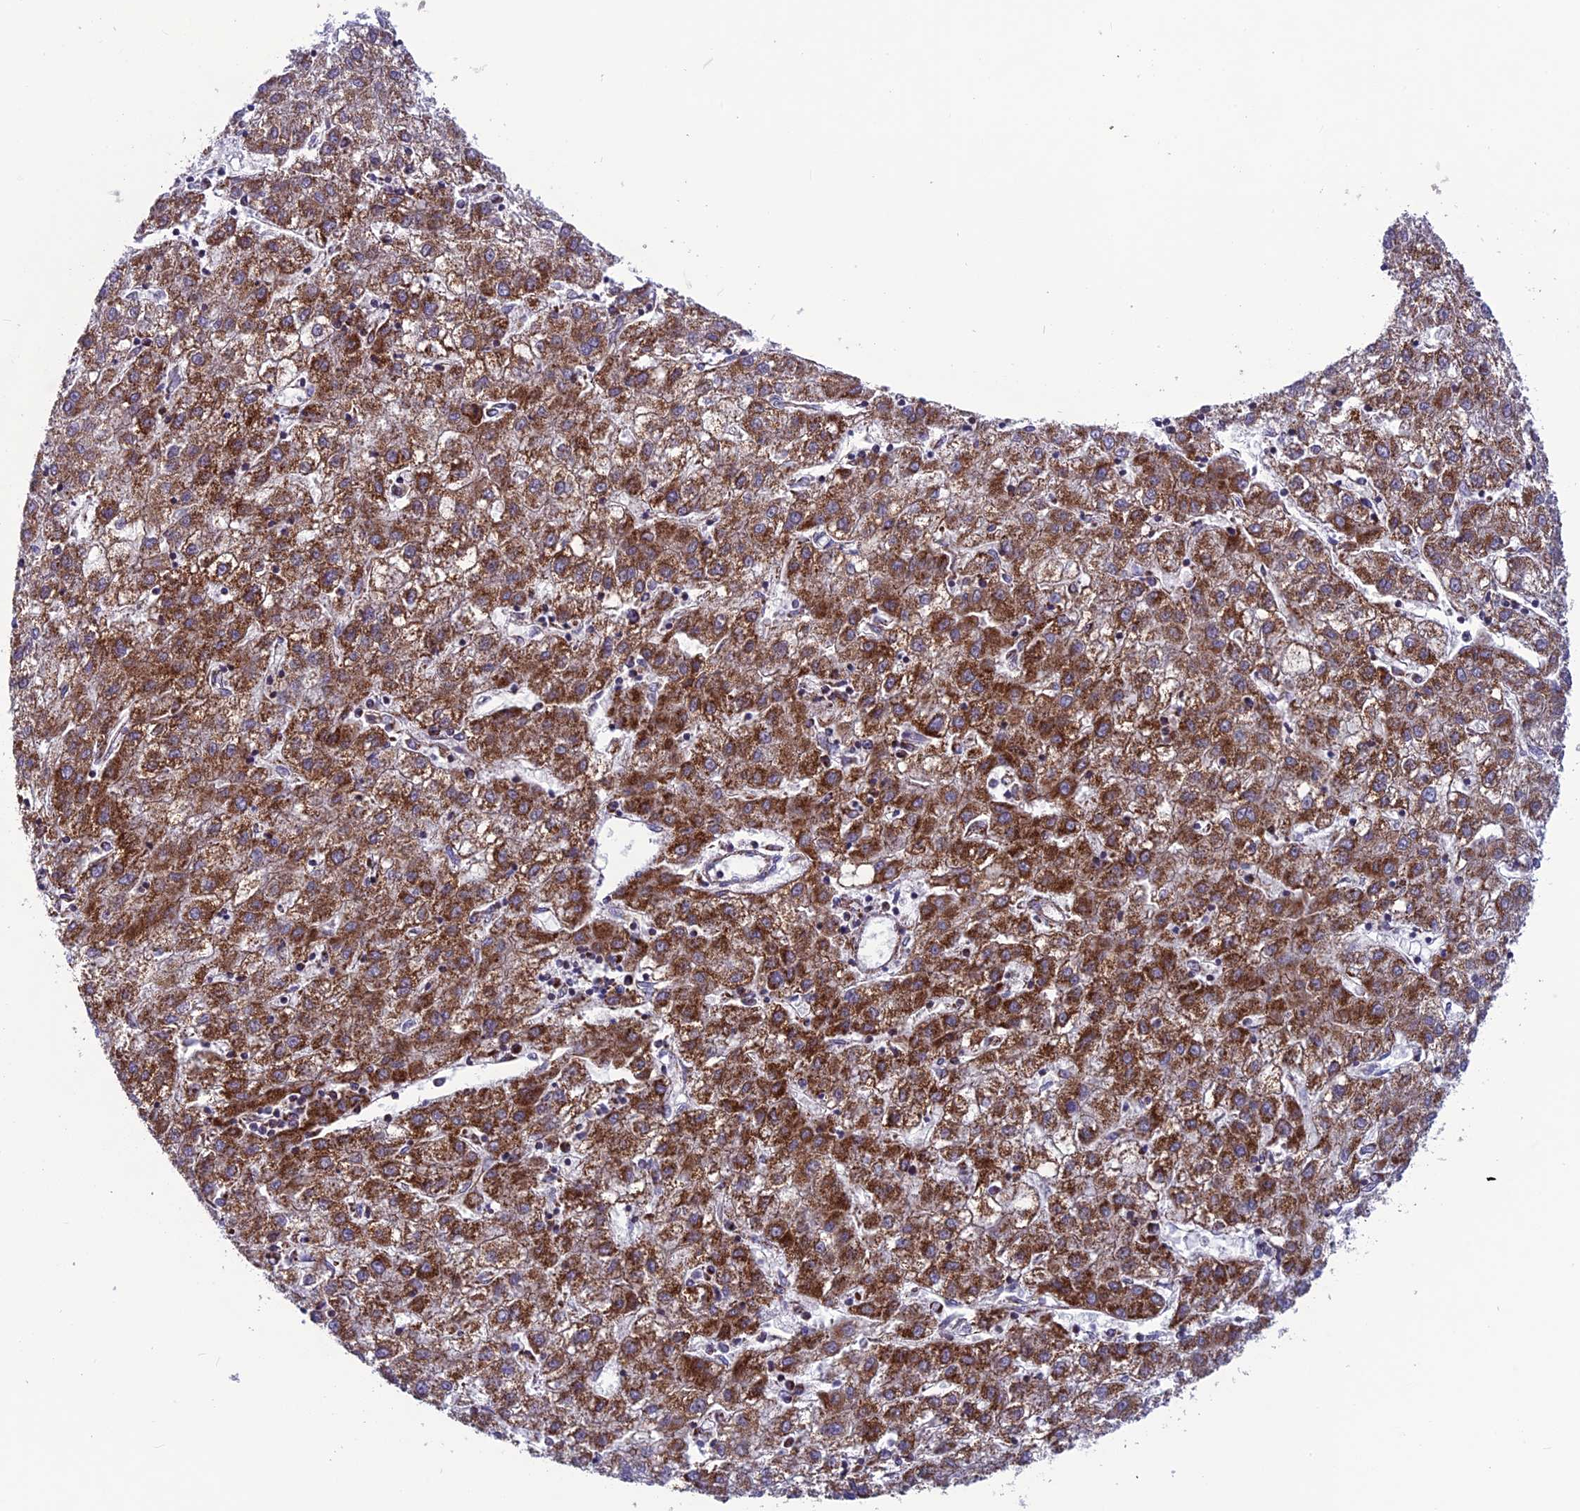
{"staining": {"intensity": "moderate", "quantity": ">75%", "location": "cytoplasmic/membranous"}, "tissue": "liver cancer", "cell_type": "Tumor cells", "image_type": "cancer", "snomed": [{"axis": "morphology", "description": "Carcinoma, Hepatocellular, NOS"}, {"axis": "topography", "description": "Liver"}], "caption": "Immunohistochemical staining of liver cancer shows medium levels of moderate cytoplasmic/membranous protein positivity in about >75% of tumor cells.", "gene": "MRPS18B", "patient": {"sex": "male", "age": 72}}